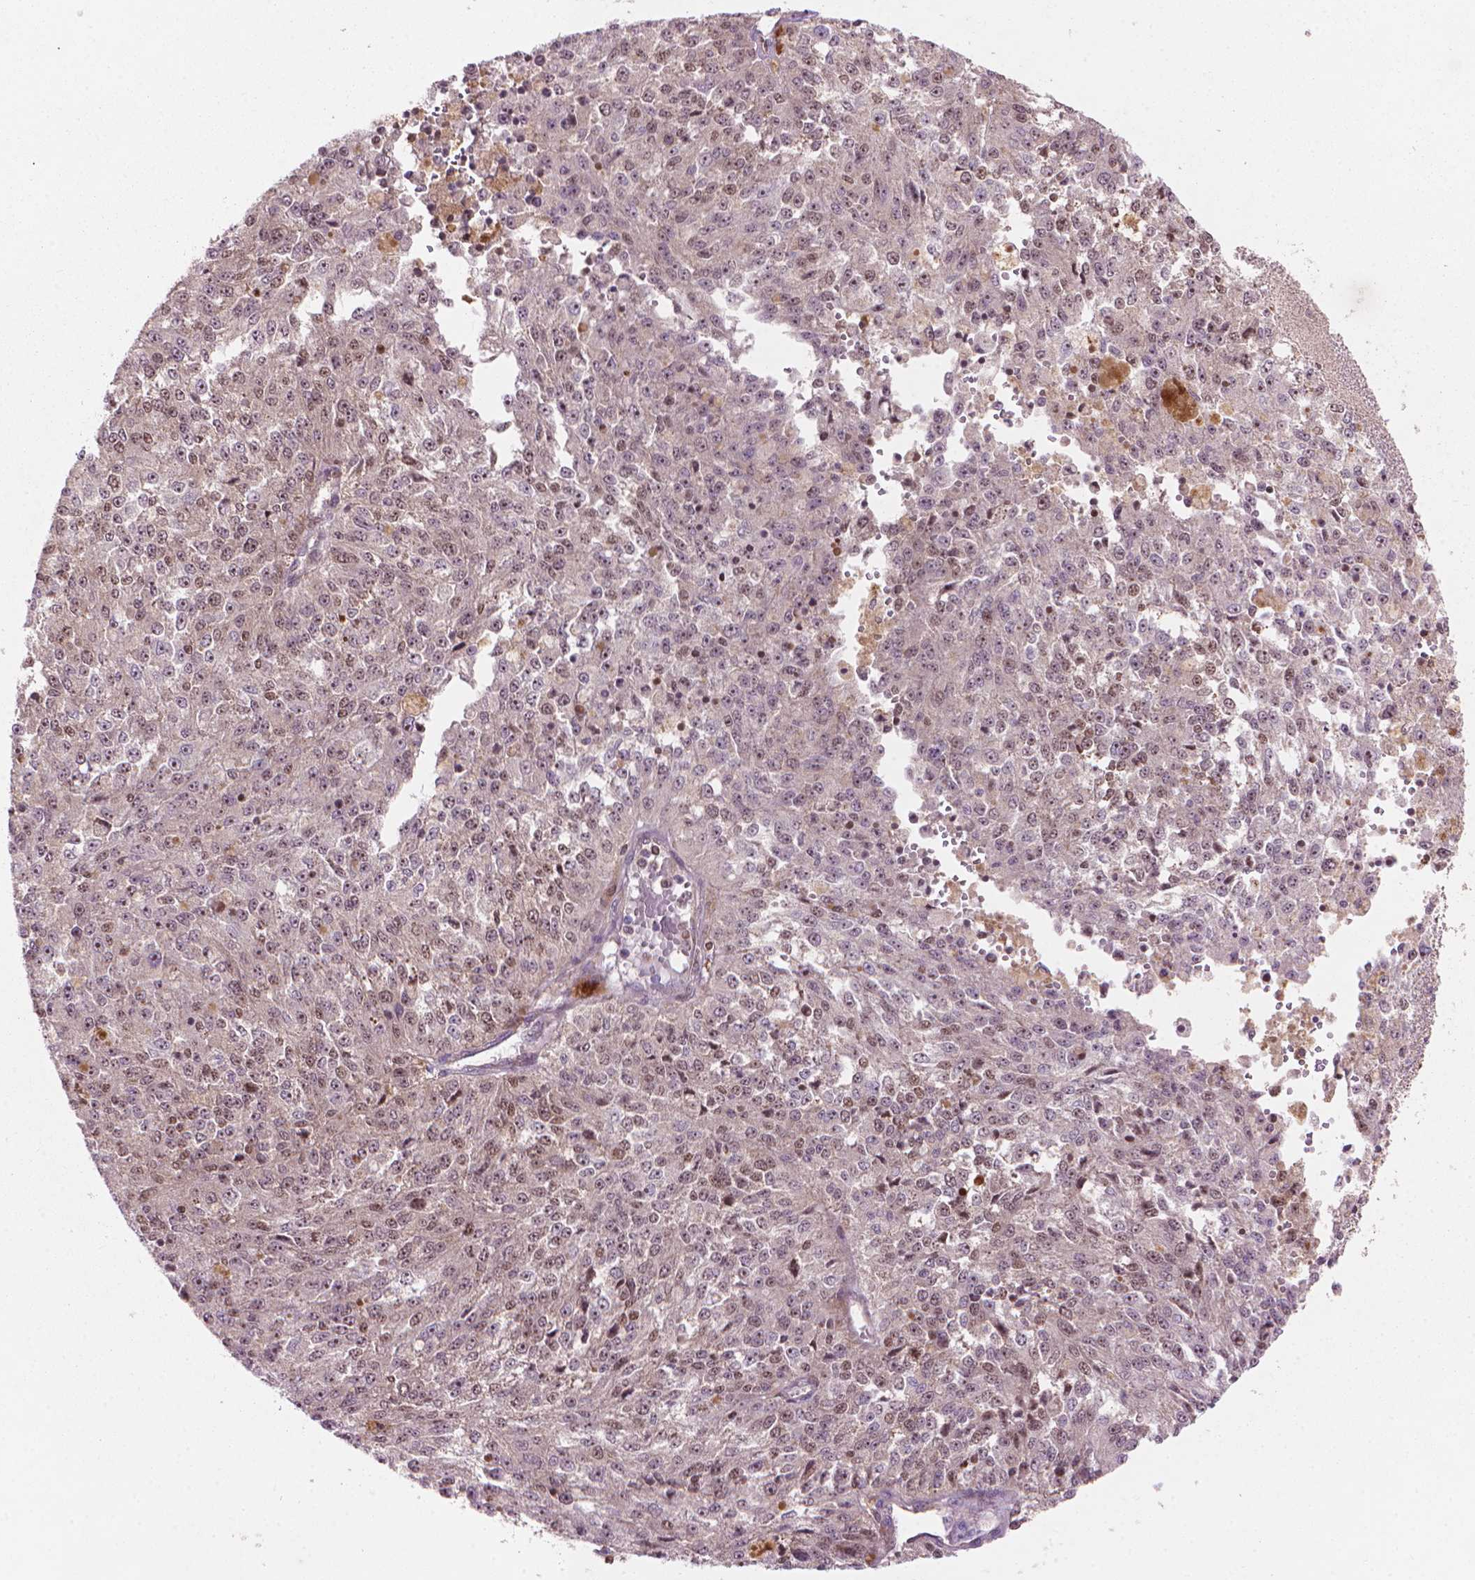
{"staining": {"intensity": "moderate", "quantity": "<25%", "location": "nuclear"}, "tissue": "melanoma", "cell_type": "Tumor cells", "image_type": "cancer", "snomed": [{"axis": "morphology", "description": "Malignant melanoma, Metastatic site"}, {"axis": "topography", "description": "Lymph node"}], "caption": "IHC of human malignant melanoma (metastatic site) demonstrates low levels of moderate nuclear positivity in about <25% of tumor cells. The protein of interest is shown in brown color, while the nuclei are stained blue.", "gene": "SMC2", "patient": {"sex": "female", "age": 64}}